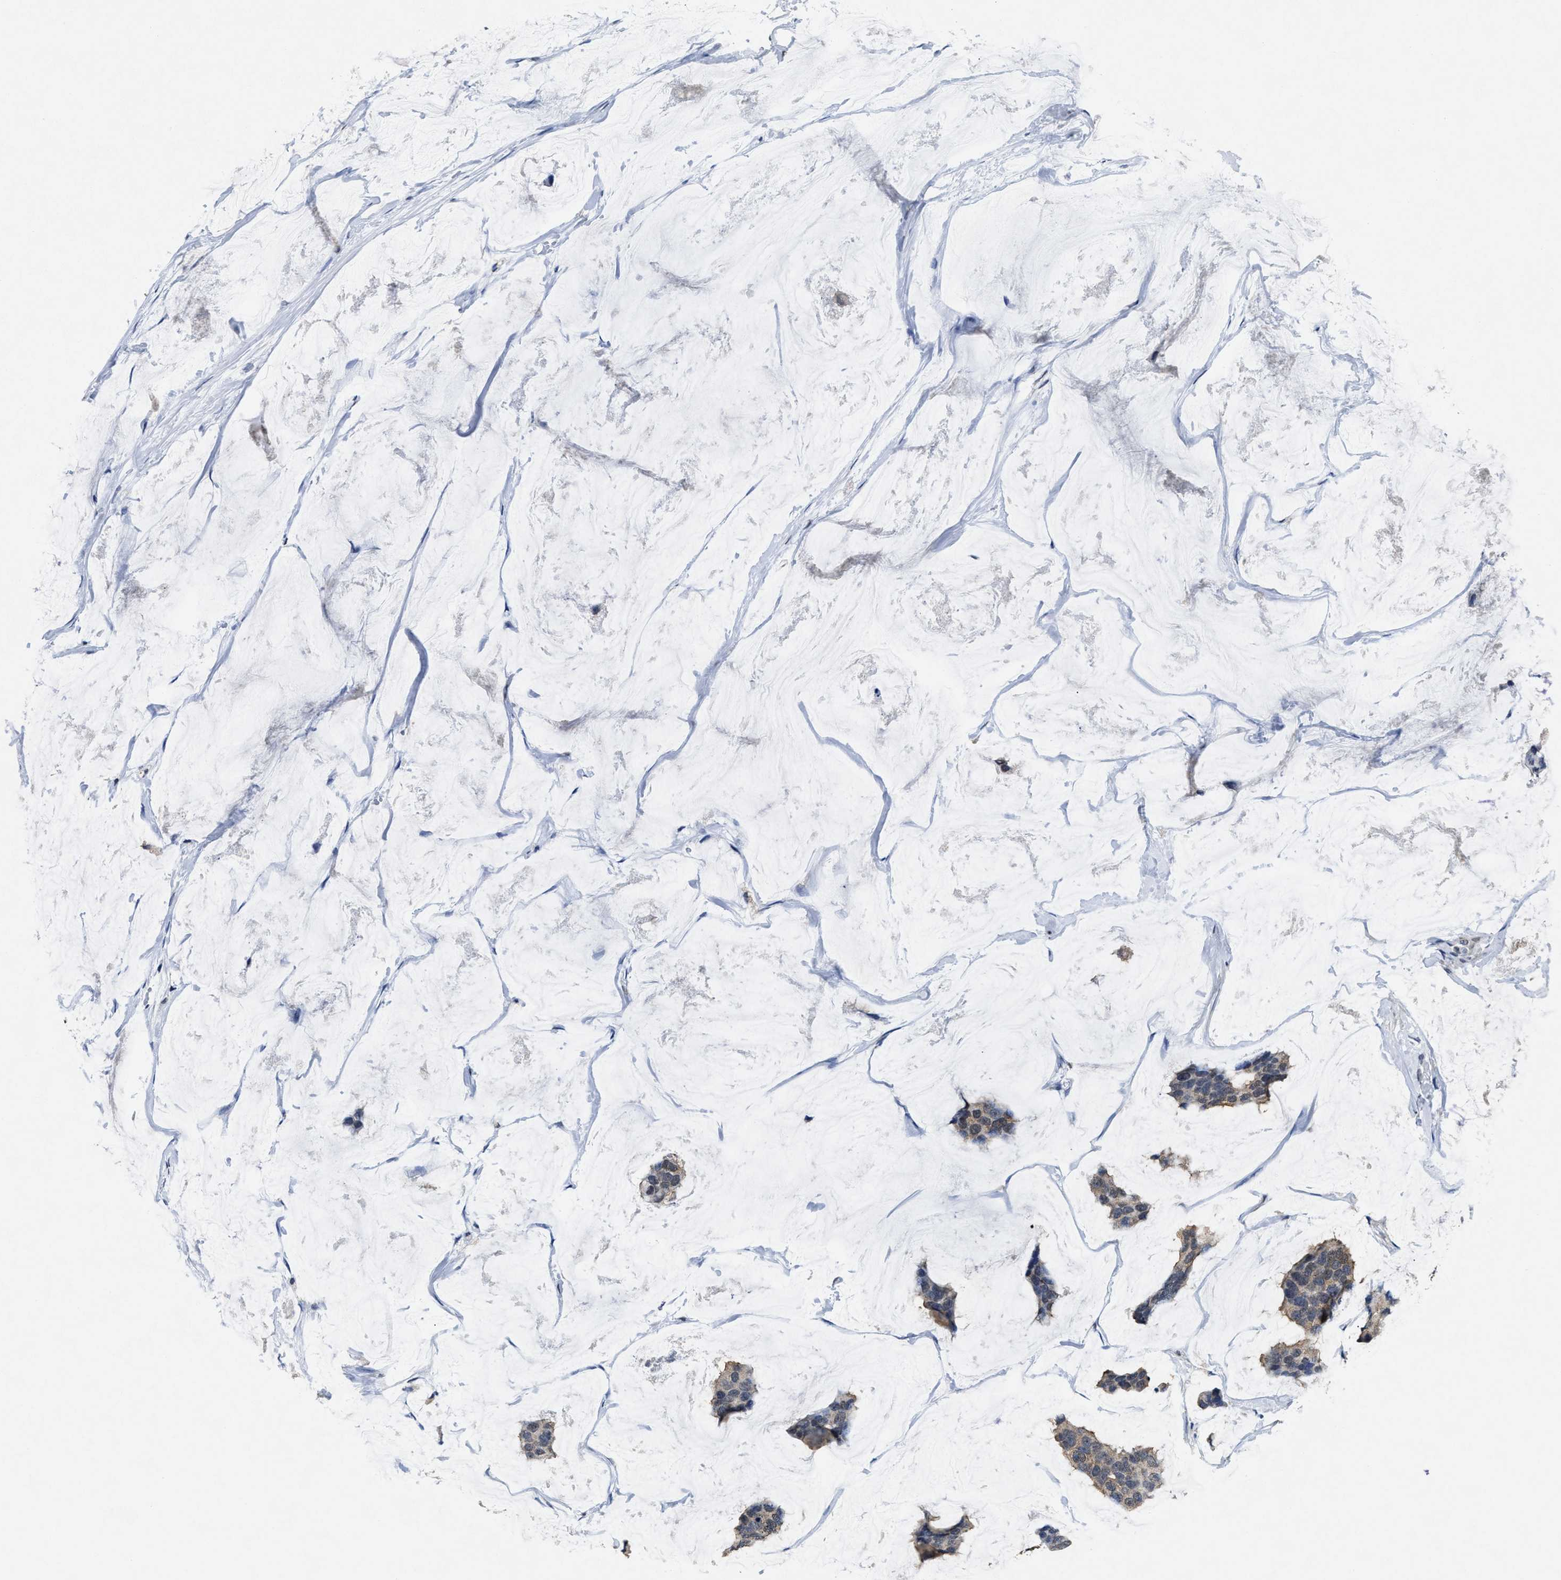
{"staining": {"intensity": "moderate", "quantity": ">75%", "location": "cytoplasmic/membranous"}, "tissue": "breast cancer", "cell_type": "Tumor cells", "image_type": "cancer", "snomed": [{"axis": "morphology", "description": "Normal tissue, NOS"}, {"axis": "morphology", "description": "Duct carcinoma"}, {"axis": "topography", "description": "Breast"}], "caption": "Brown immunohistochemical staining in breast cancer (invasive ductal carcinoma) shows moderate cytoplasmic/membranous staining in approximately >75% of tumor cells.", "gene": "ACAT2", "patient": {"sex": "female", "age": 50}}